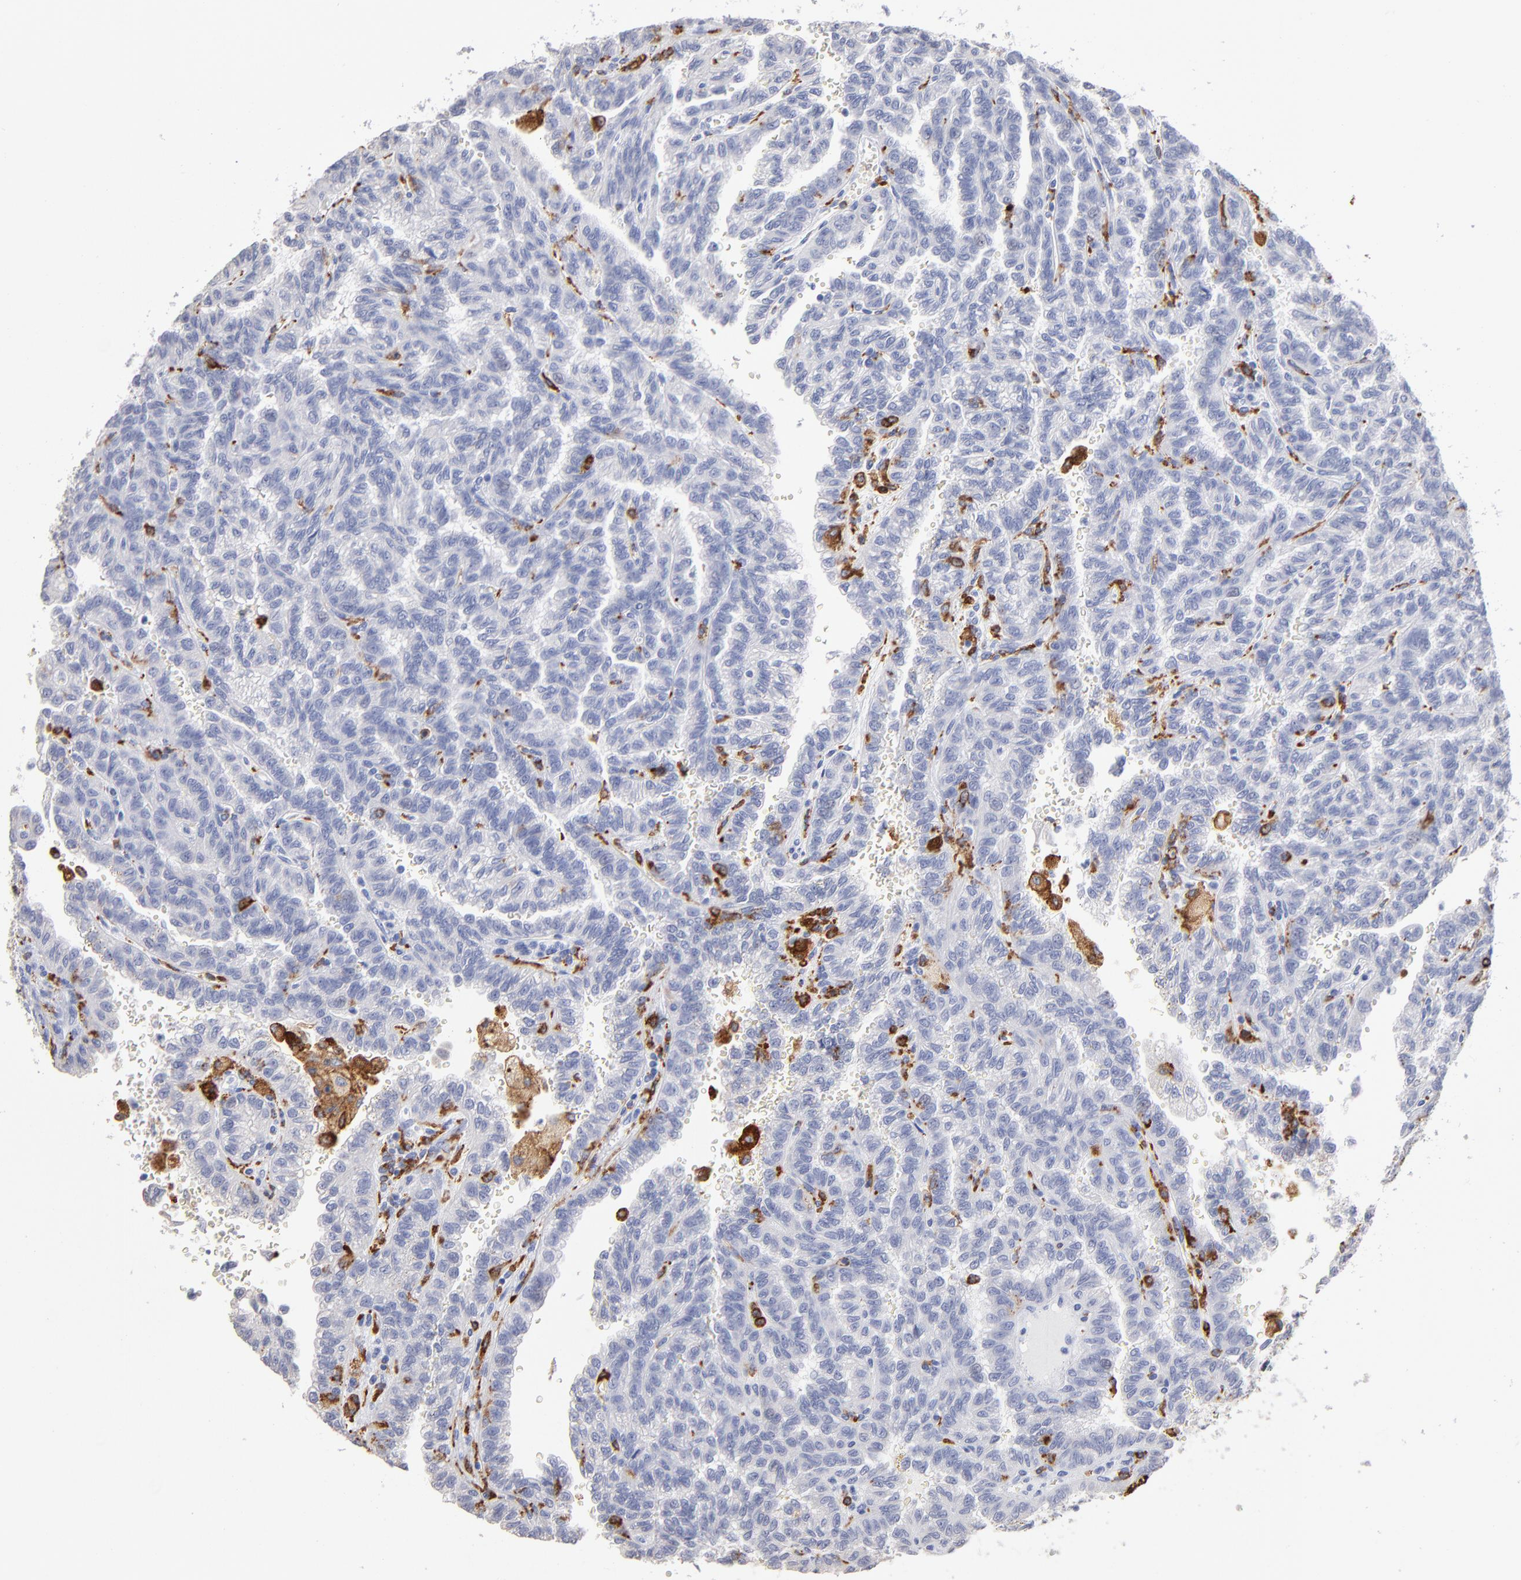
{"staining": {"intensity": "negative", "quantity": "none", "location": "none"}, "tissue": "renal cancer", "cell_type": "Tumor cells", "image_type": "cancer", "snomed": [{"axis": "morphology", "description": "Inflammation, NOS"}, {"axis": "morphology", "description": "Adenocarcinoma, NOS"}, {"axis": "topography", "description": "Kidney"}], "caption": "Renal cancer was stained to show a protein in brown. There is no significant positivity in tumor cells.", "gene": "CD180", "patient": {"sex": "male", "age": 68}}